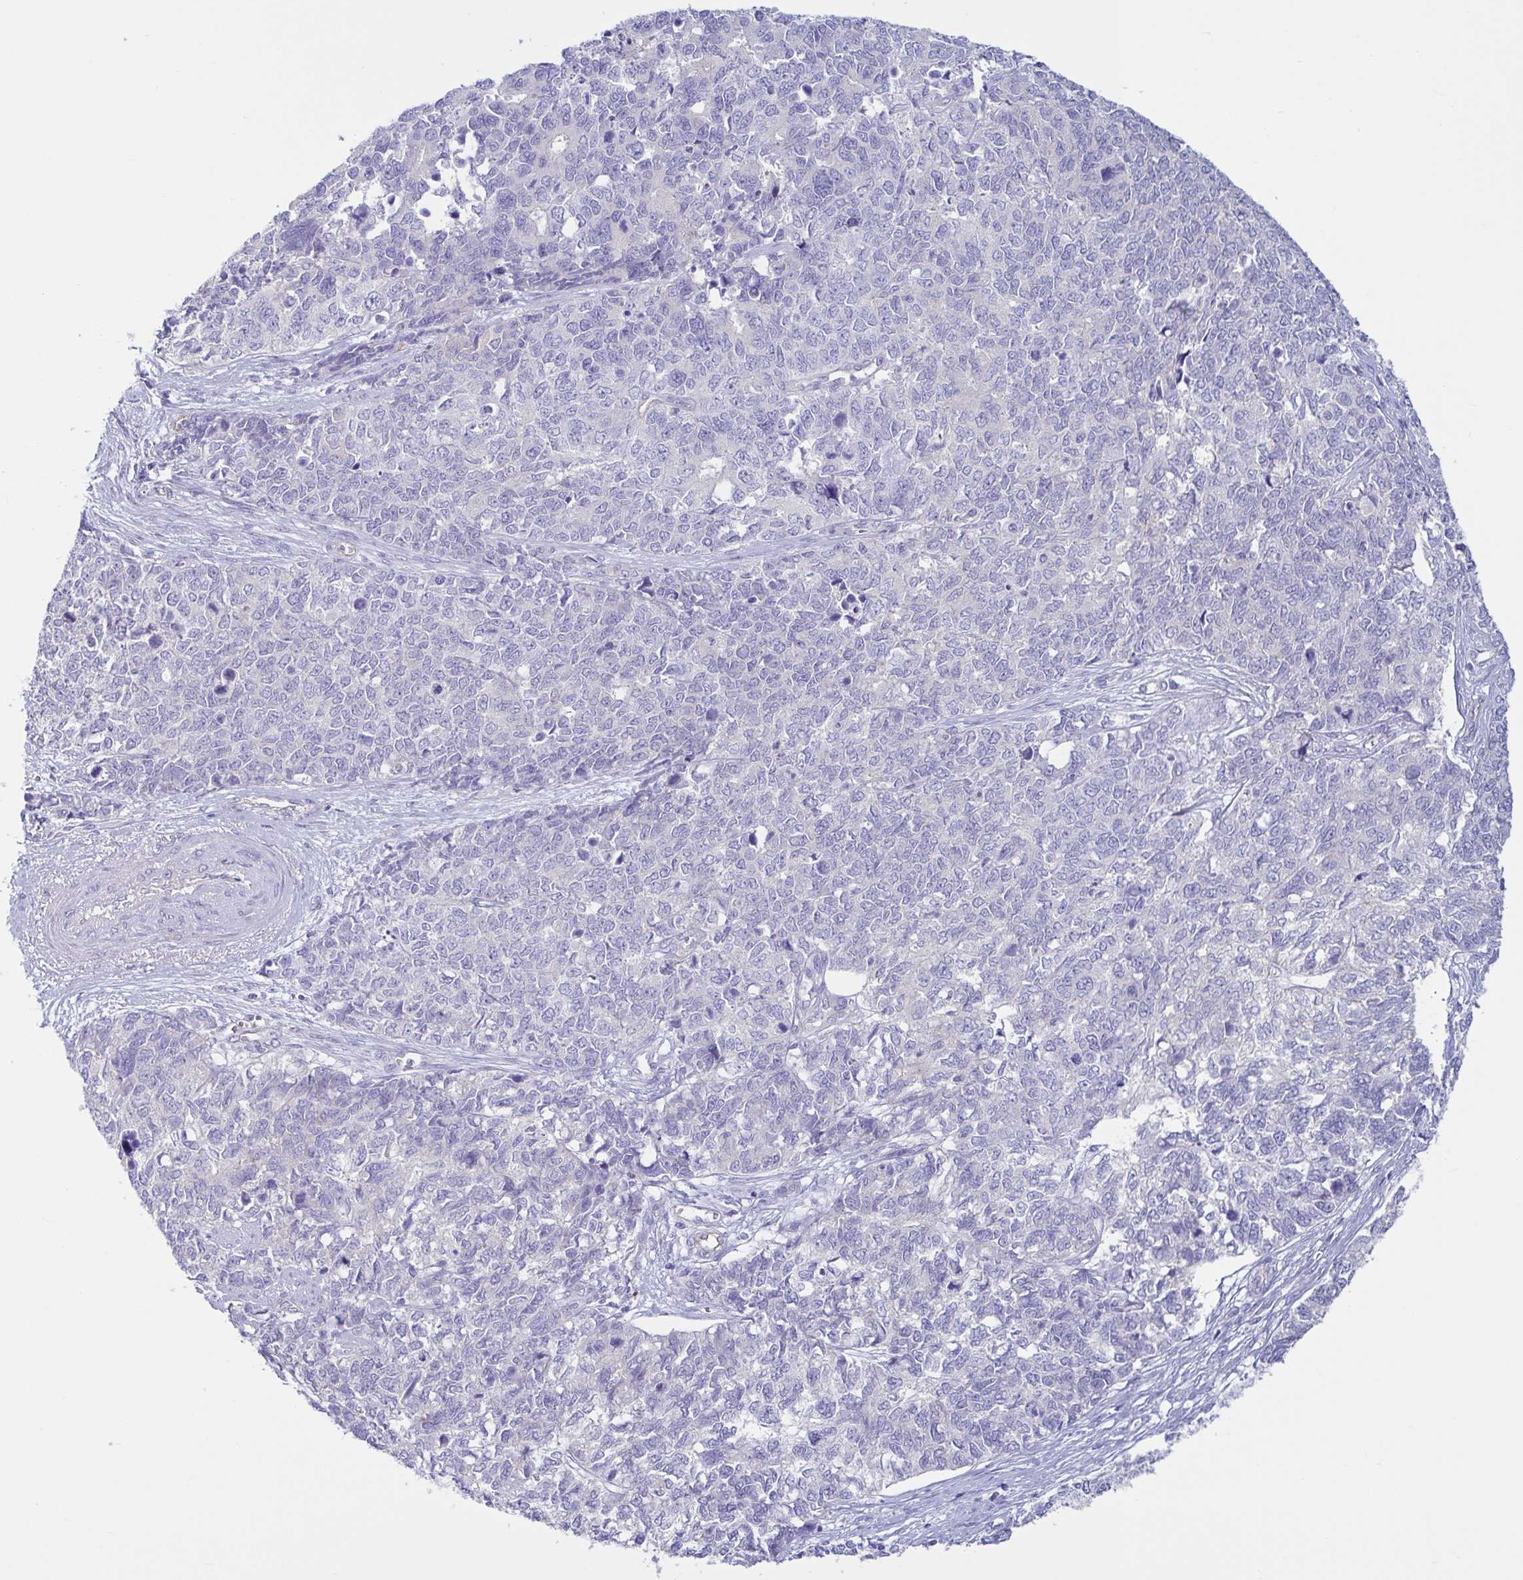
{"staining": {"intensity": "negative", "quantity": "none", "location": "none"}, "tissue": "cervical cancer", "cell_type": "Tumor cells", "image_type": "cancer", "snomed": [{"axis": "morphology", "description": "Adenocarcinoma, NOS"}, {"axis": "topography", "description": "Cervix"}], "caption": "IHC micrograph of human adenocarcinoma (cervical) stained for a protein (brown), which reveals no staining in tumor cells.", "gene": "TNNI2", "patient": {"sex": "female", "age": 63}}